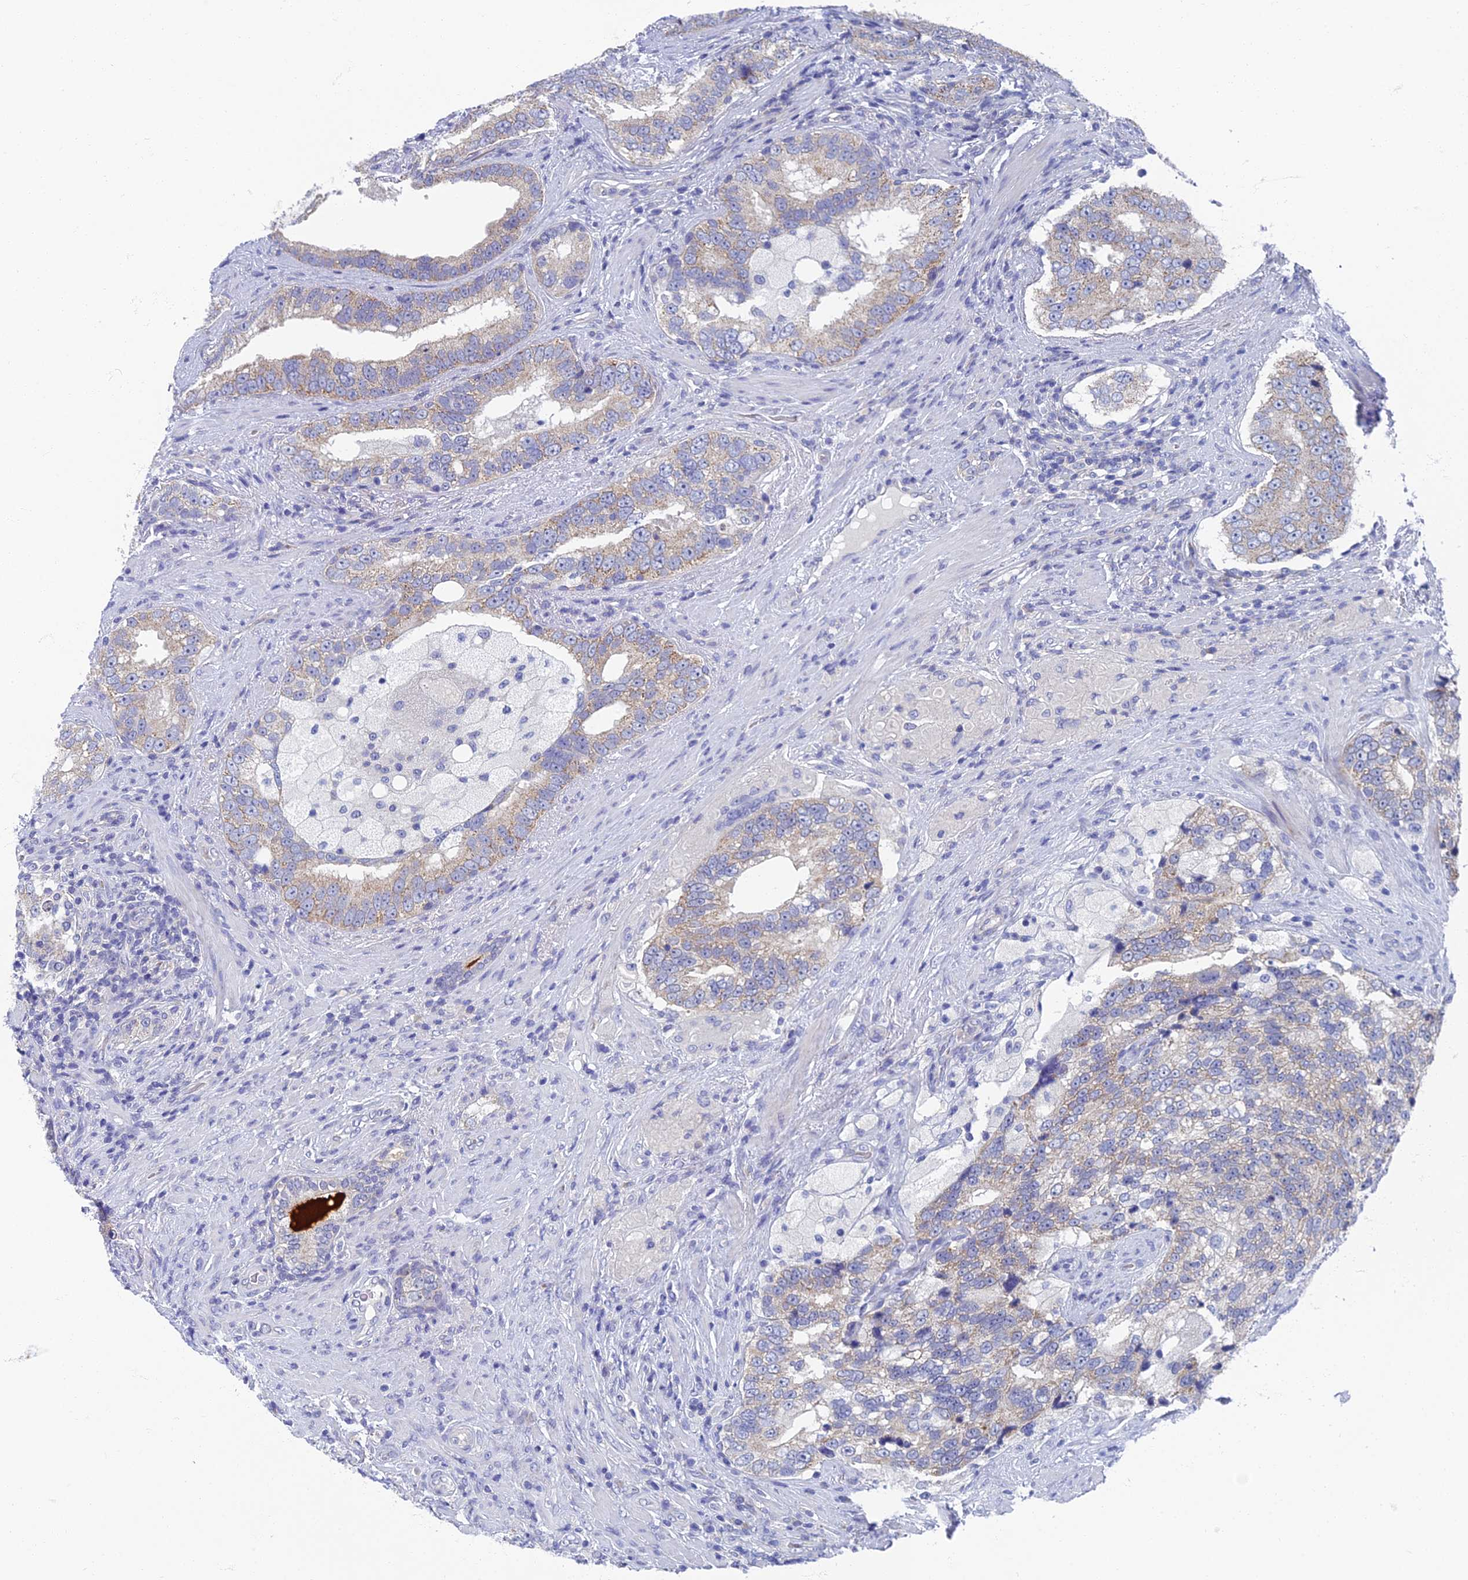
{"staining": {"intensity": "weak", "quantity": ">75%", "location": "cytoplasmic/membranous"}, "tissue": "prostate cancer", "cell_type": "Tumor cells", "image_type": "cancer", "snomed": [{"axis": "morphology", "description": "Adenocarcinoma, High grade"}, {"axis": "topography", "description": "Prostate"}], "caption": "IHC image of human prostate cancer (high-grade adenocarcinoma) stained for a protein (brown), which exhibits low levels of weak cytoplasmic/membranous expression in approximately >75% of tumor cells.", "gene": "SPIN4", "patient": {"sex": "male", "age": 70}}